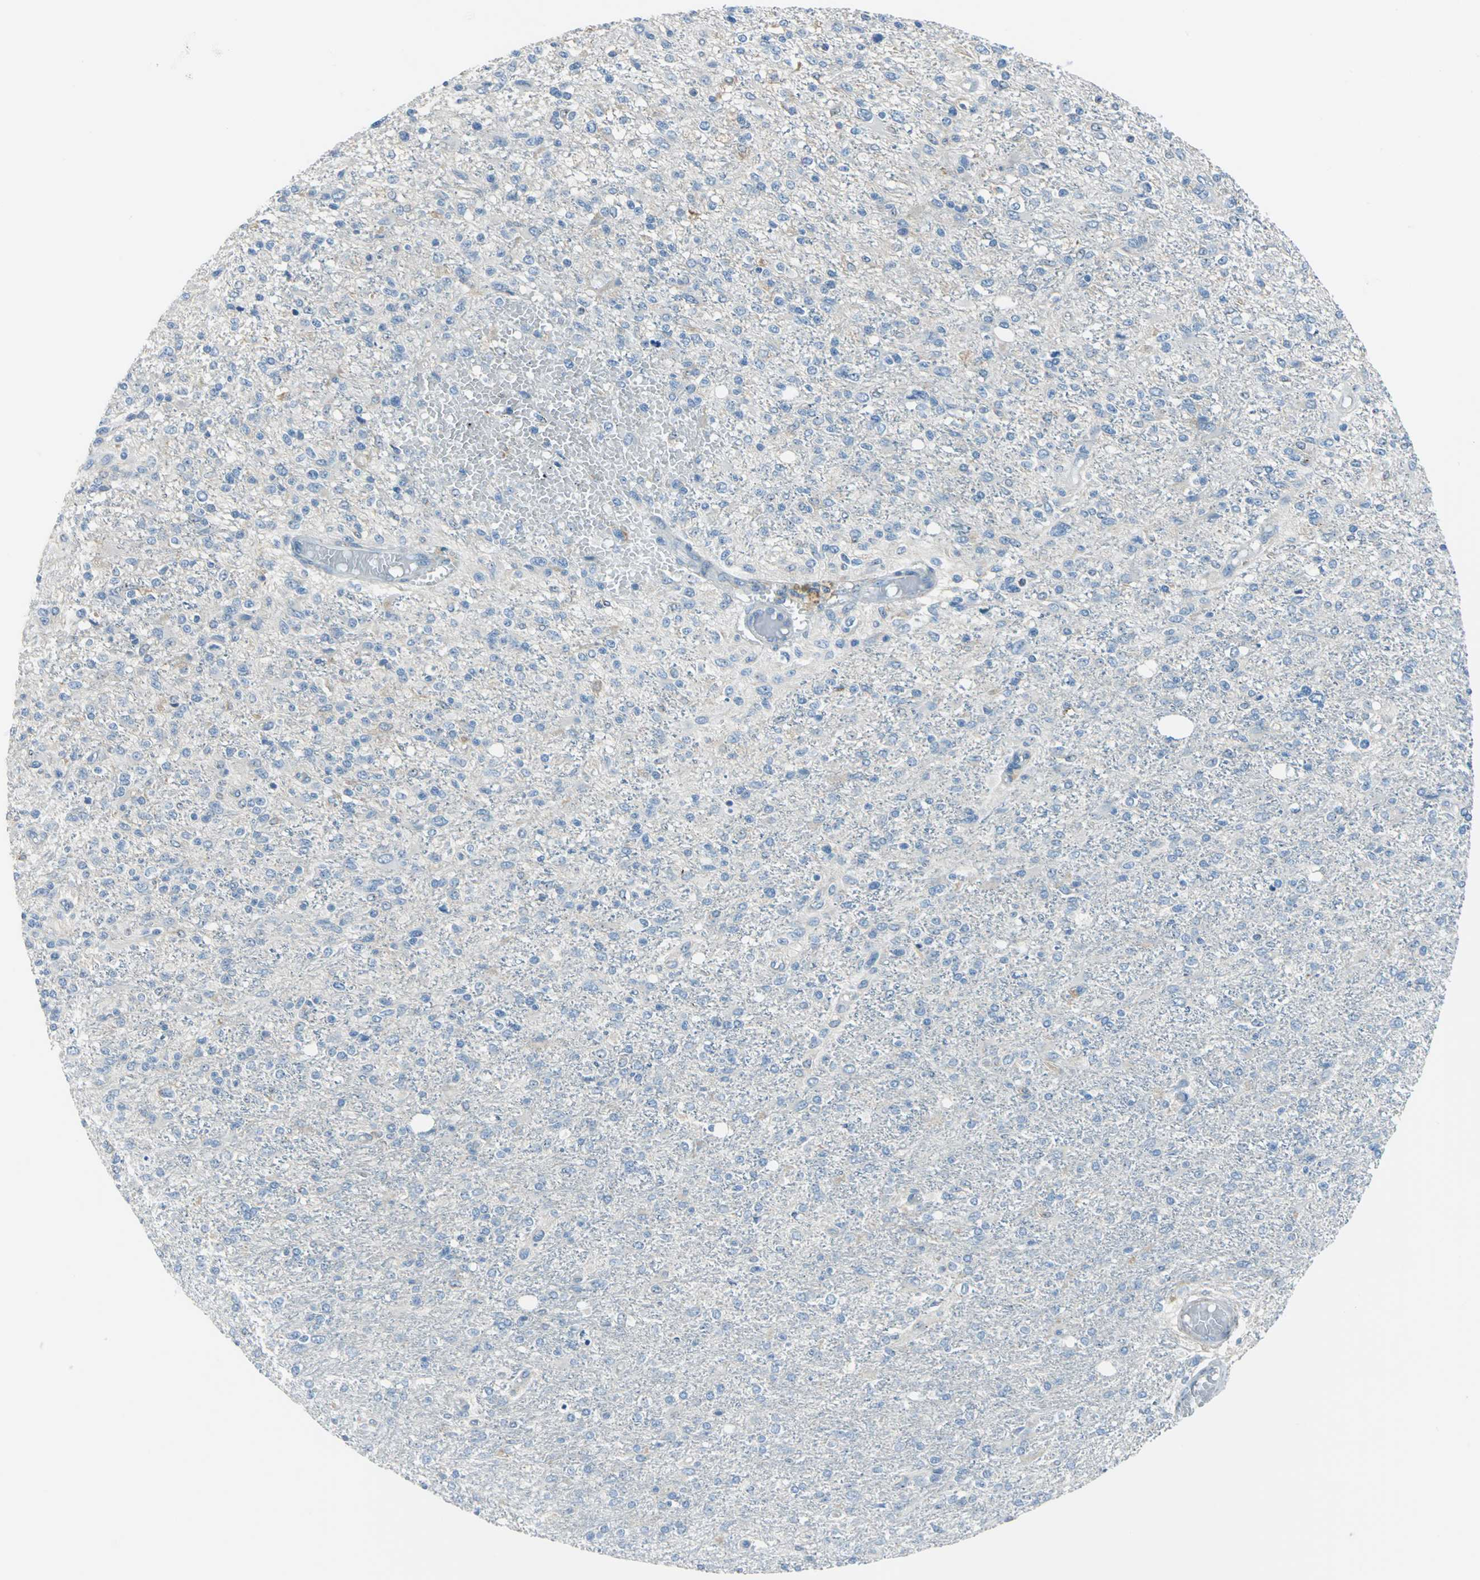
{"staining": {"intensity": "negative", "quantity": "none", "location": "none"}, "tissue": "glioma", "cell_type": "Tumor cells", "image_type": "cancer", "snomed": [{"axis": "morphology", "description": "Glioma, malignant, High grade"}, {"axis": "topography", "description": "Cerebral cortex"}], "caption": "Immunohistochemical staining of glioma demonstrates no significant expression in tumor cells.", "gene": "MUC4", "patient": {"sex": "male", "age": 76}}